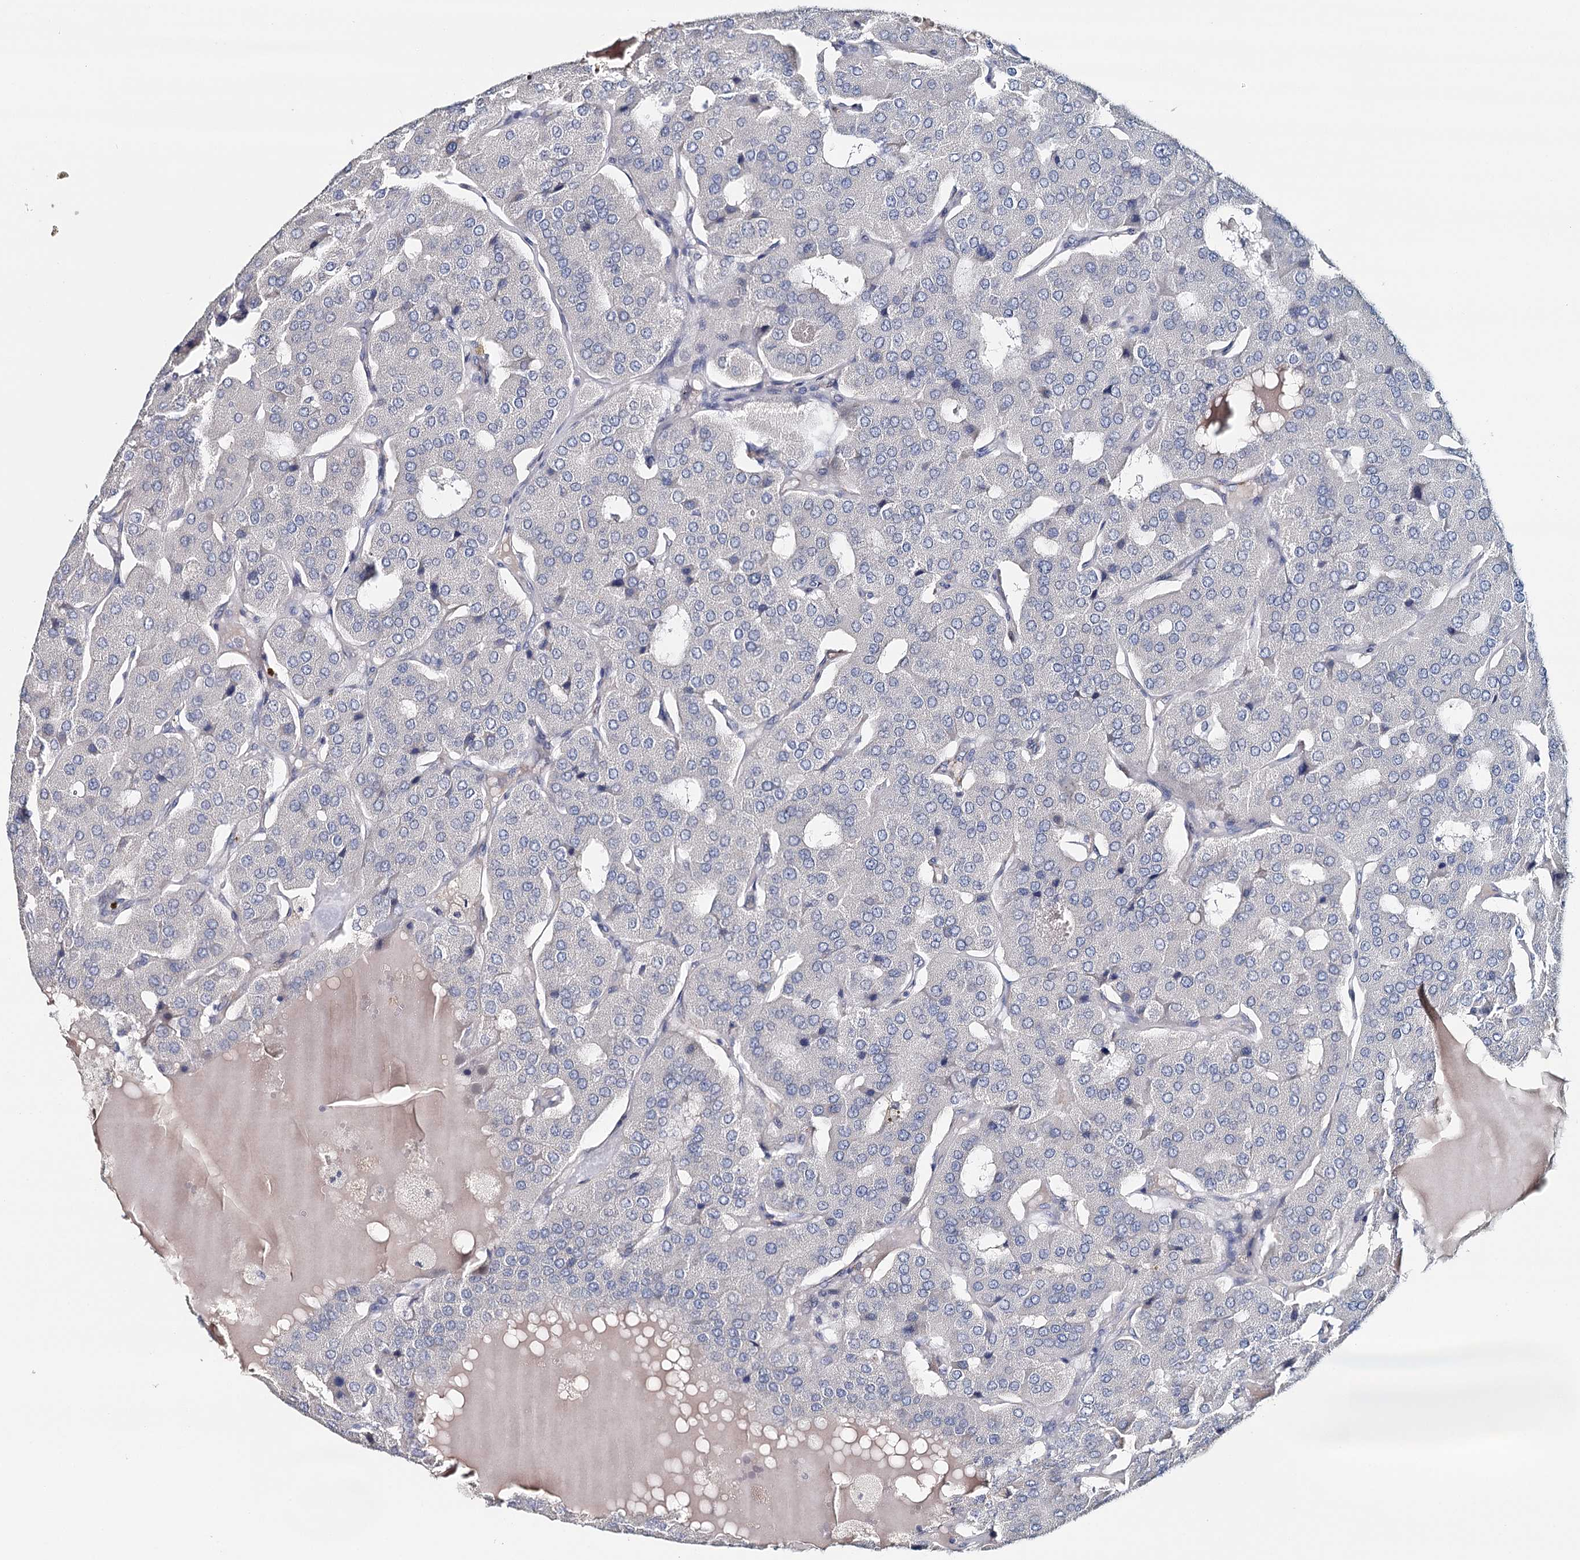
{"staining": {"intensity": "negative", "quantity": "none", "location": "none"}, "tissue": "parathyroid gland", "cell_type": "Glandular cells", "image_type": "normal", "snomed": [{"axis": "morphology", "description": "Normal tissue, NOS"}, {"axis": "morphology", "description": "Adenoma, NOS"}, {"axis": "topography", "description": "Parathyroid gland"}], "caption": "Immunohistochemistry (IHC) photomicrograph of benign parathyroid gland: parathyroid gland stained with DAB (3,3'-diaminobenzidine) displays no significant protein expression in glandular cells.", "gene": "SYNPO", "patient": {"sex": "female", "age": 86}}